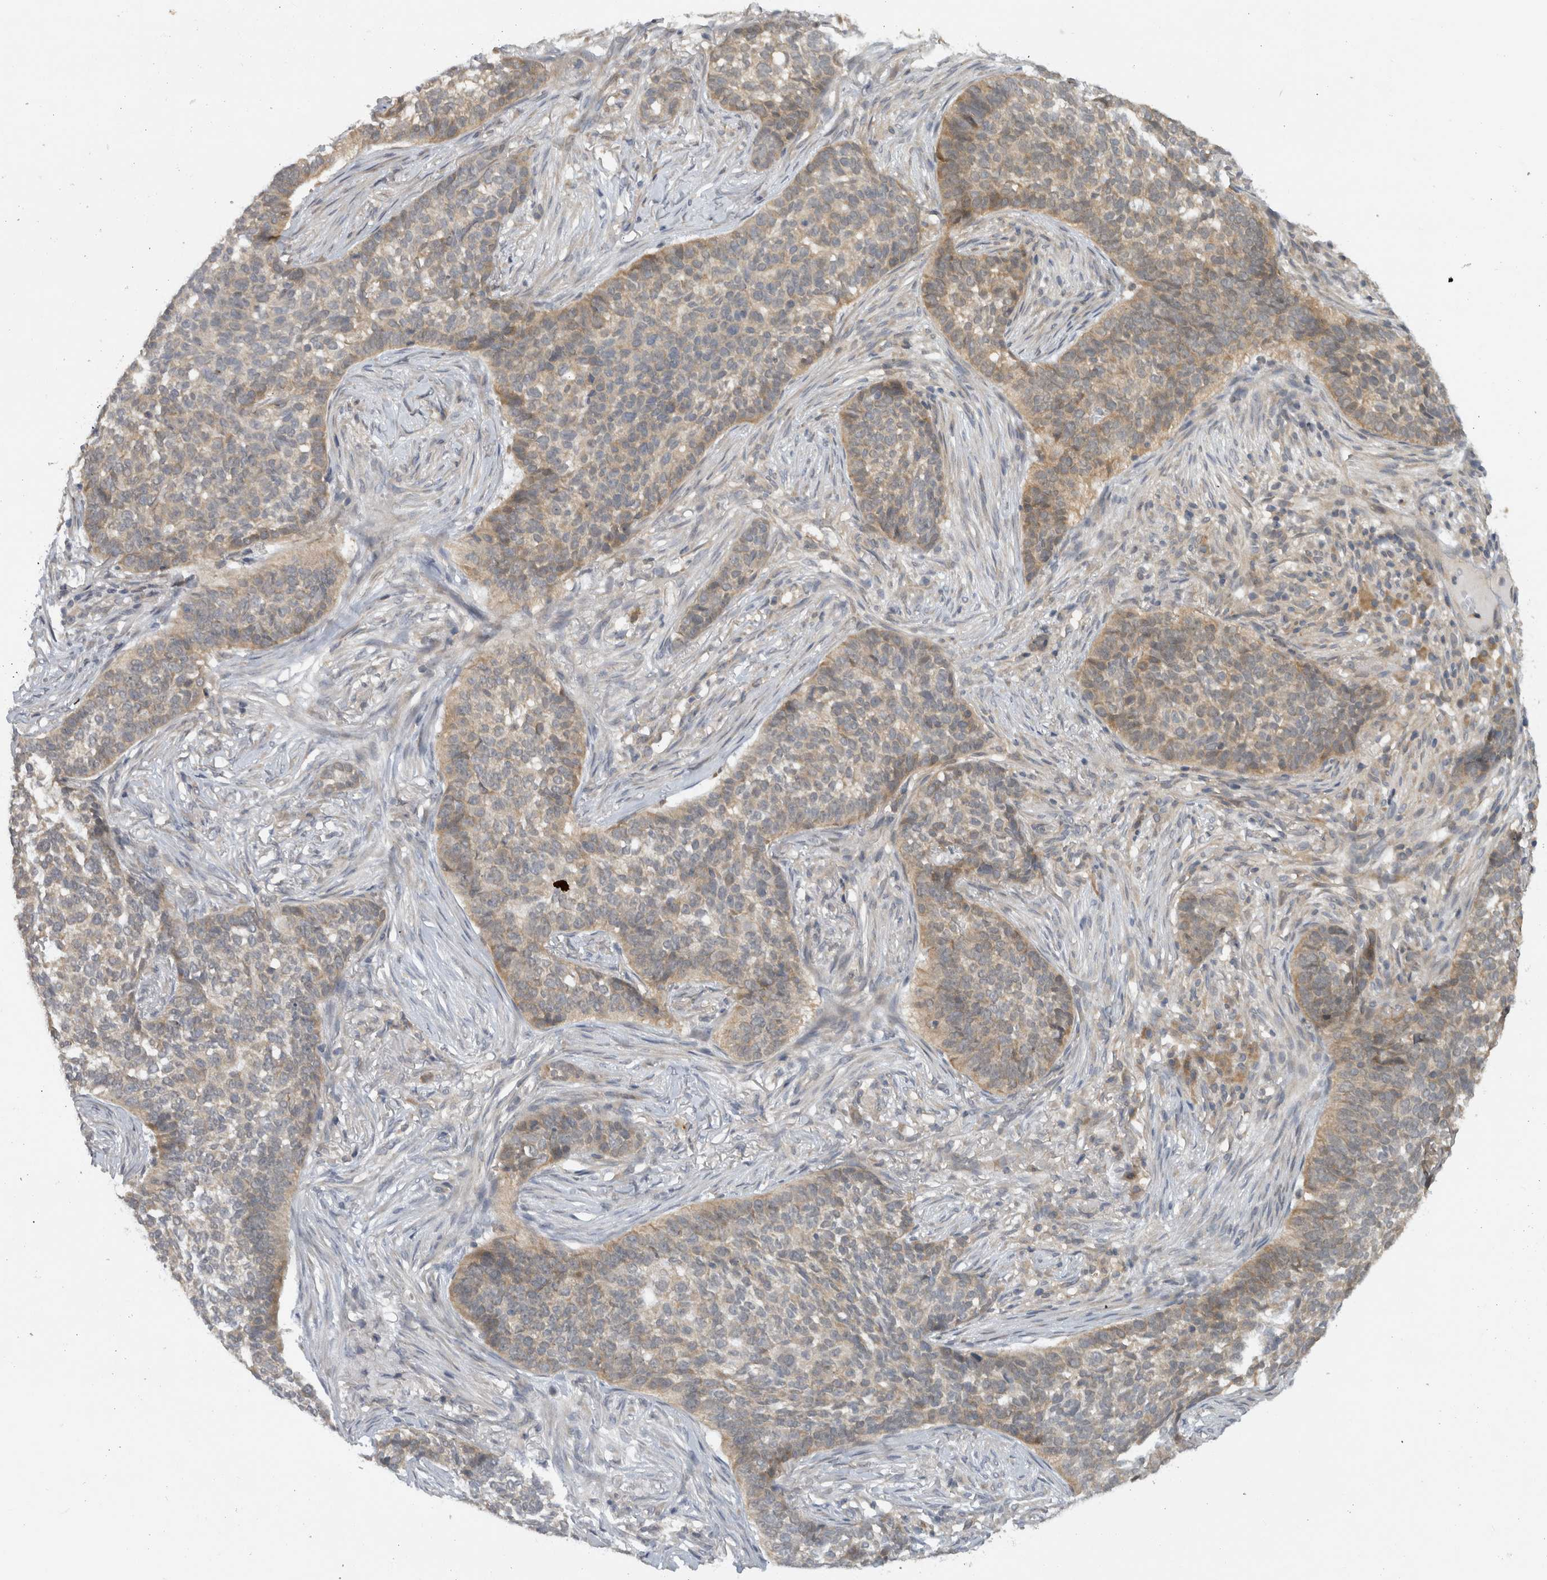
{"staining": {"intensity": "weak", "quantity": "25%-75%", "location": "cytoplasmic/membranous"}, "tissue": "skin cancer", "cell_type": "Tumor cells", "image_type": "cancer", "snomed": [{"axis": "morphology", "description": "Basal cell carcinoma"}, {"axis": "topography", "description": "Skin"}], "caption": "This micrograph shows IHC staining of skin basal cell carcinoma, with low weak cytoplasmic/membranous staining in approximately 25%-75% of tumor cells.", "gene": "AASDHPPT", "patient": {"sex": "male", "age": 85}}